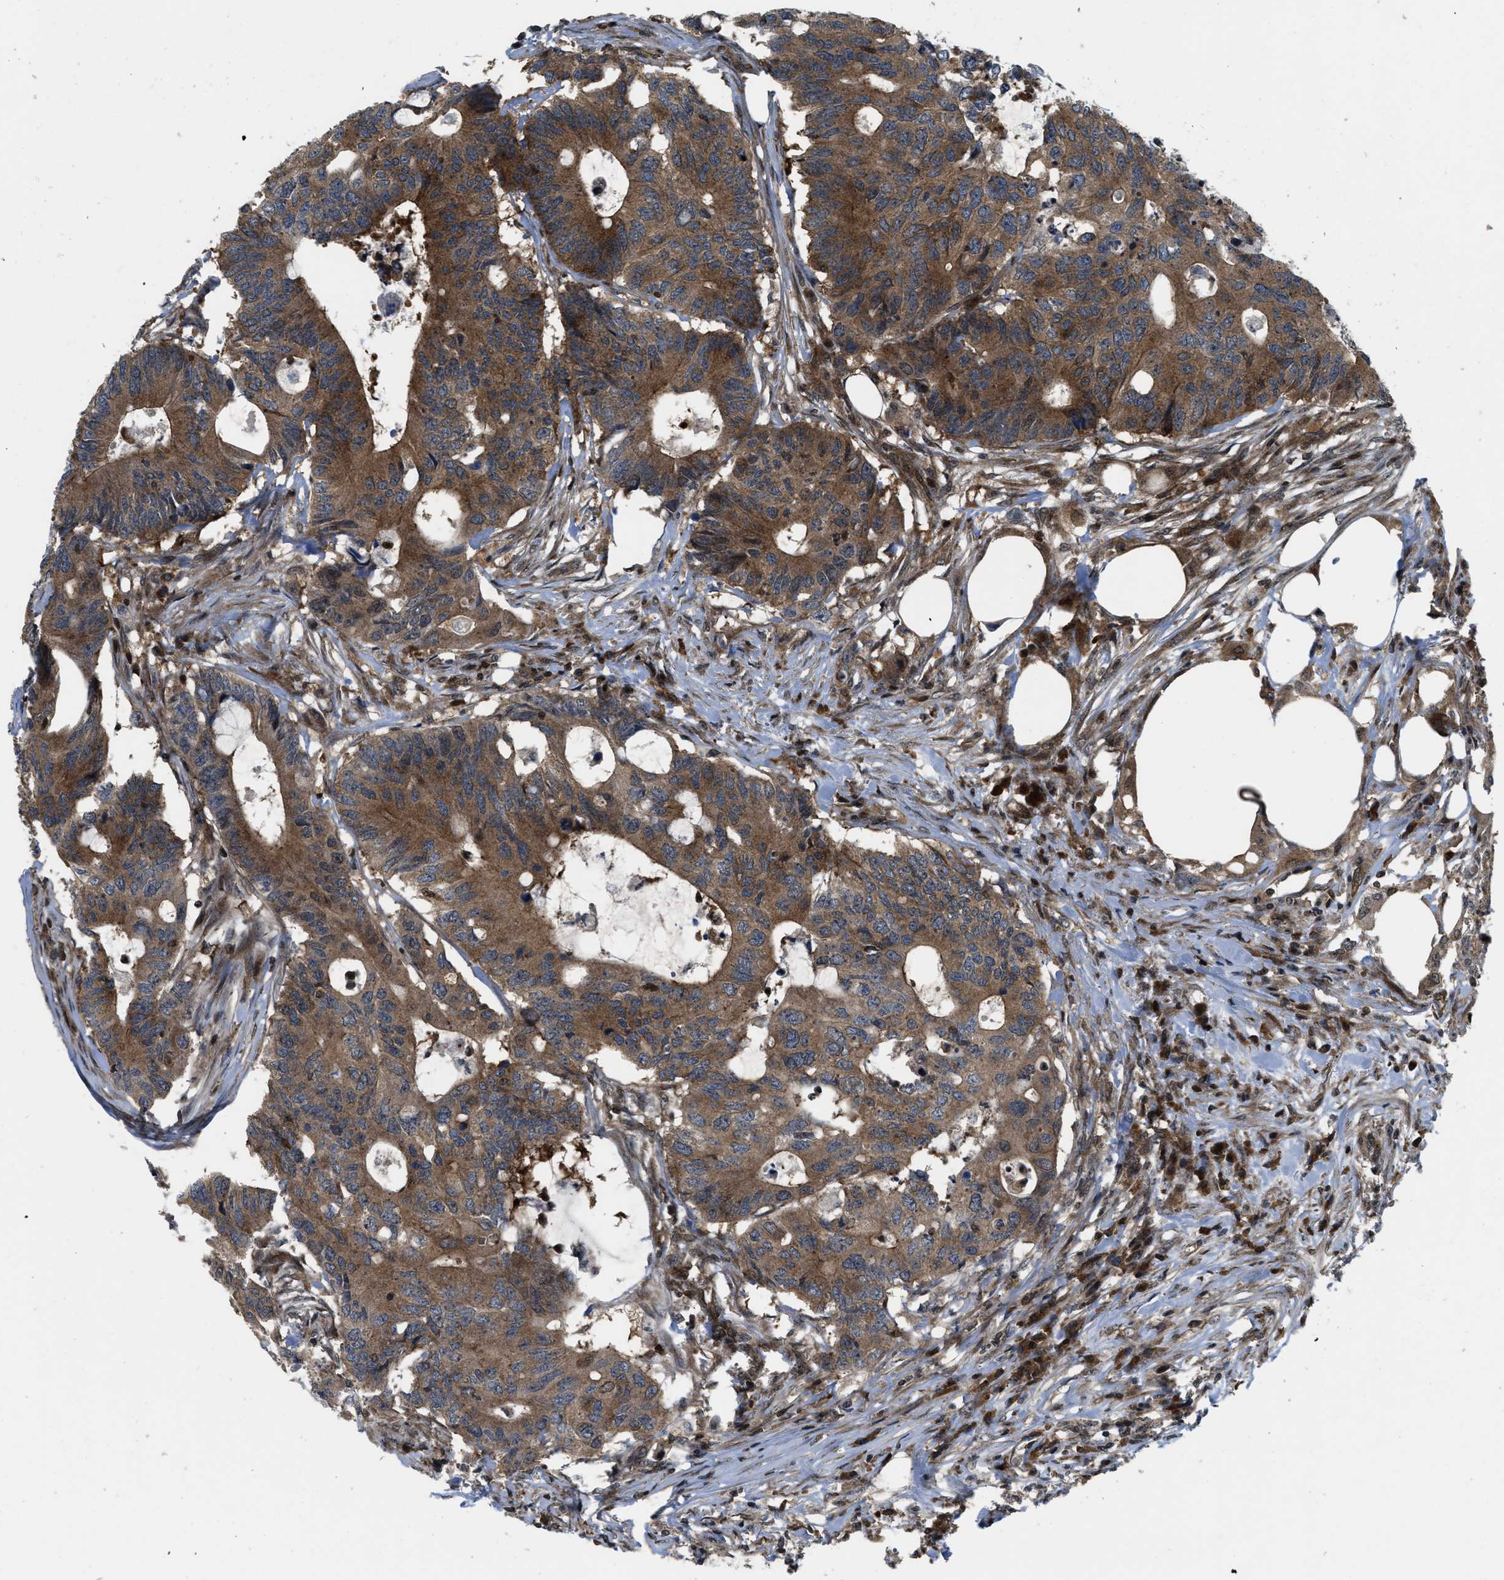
{"staining": {"intensity": "moderate", "quantity": ">75%", "location": "cytoplasmic/membranous"}, "tissue": "colorectal cancer", "cell_type": "Tumor cells", "image_type": "cancer", "snomed": [{"axis": "morphology", "description": "Adenocarcinoma, NOS"}, {"axis": "topography", "description": "Colon"}], "caption": "A photomicrograph of human colorectal cancer stained for a protein shows moderate cytoplasmic/membranous brown staining in tumor cells. (IHC, brightfield microscopy, high magnification).", "gene": "PPP2CB", "patient": {"sex": "male", "age": 71}}